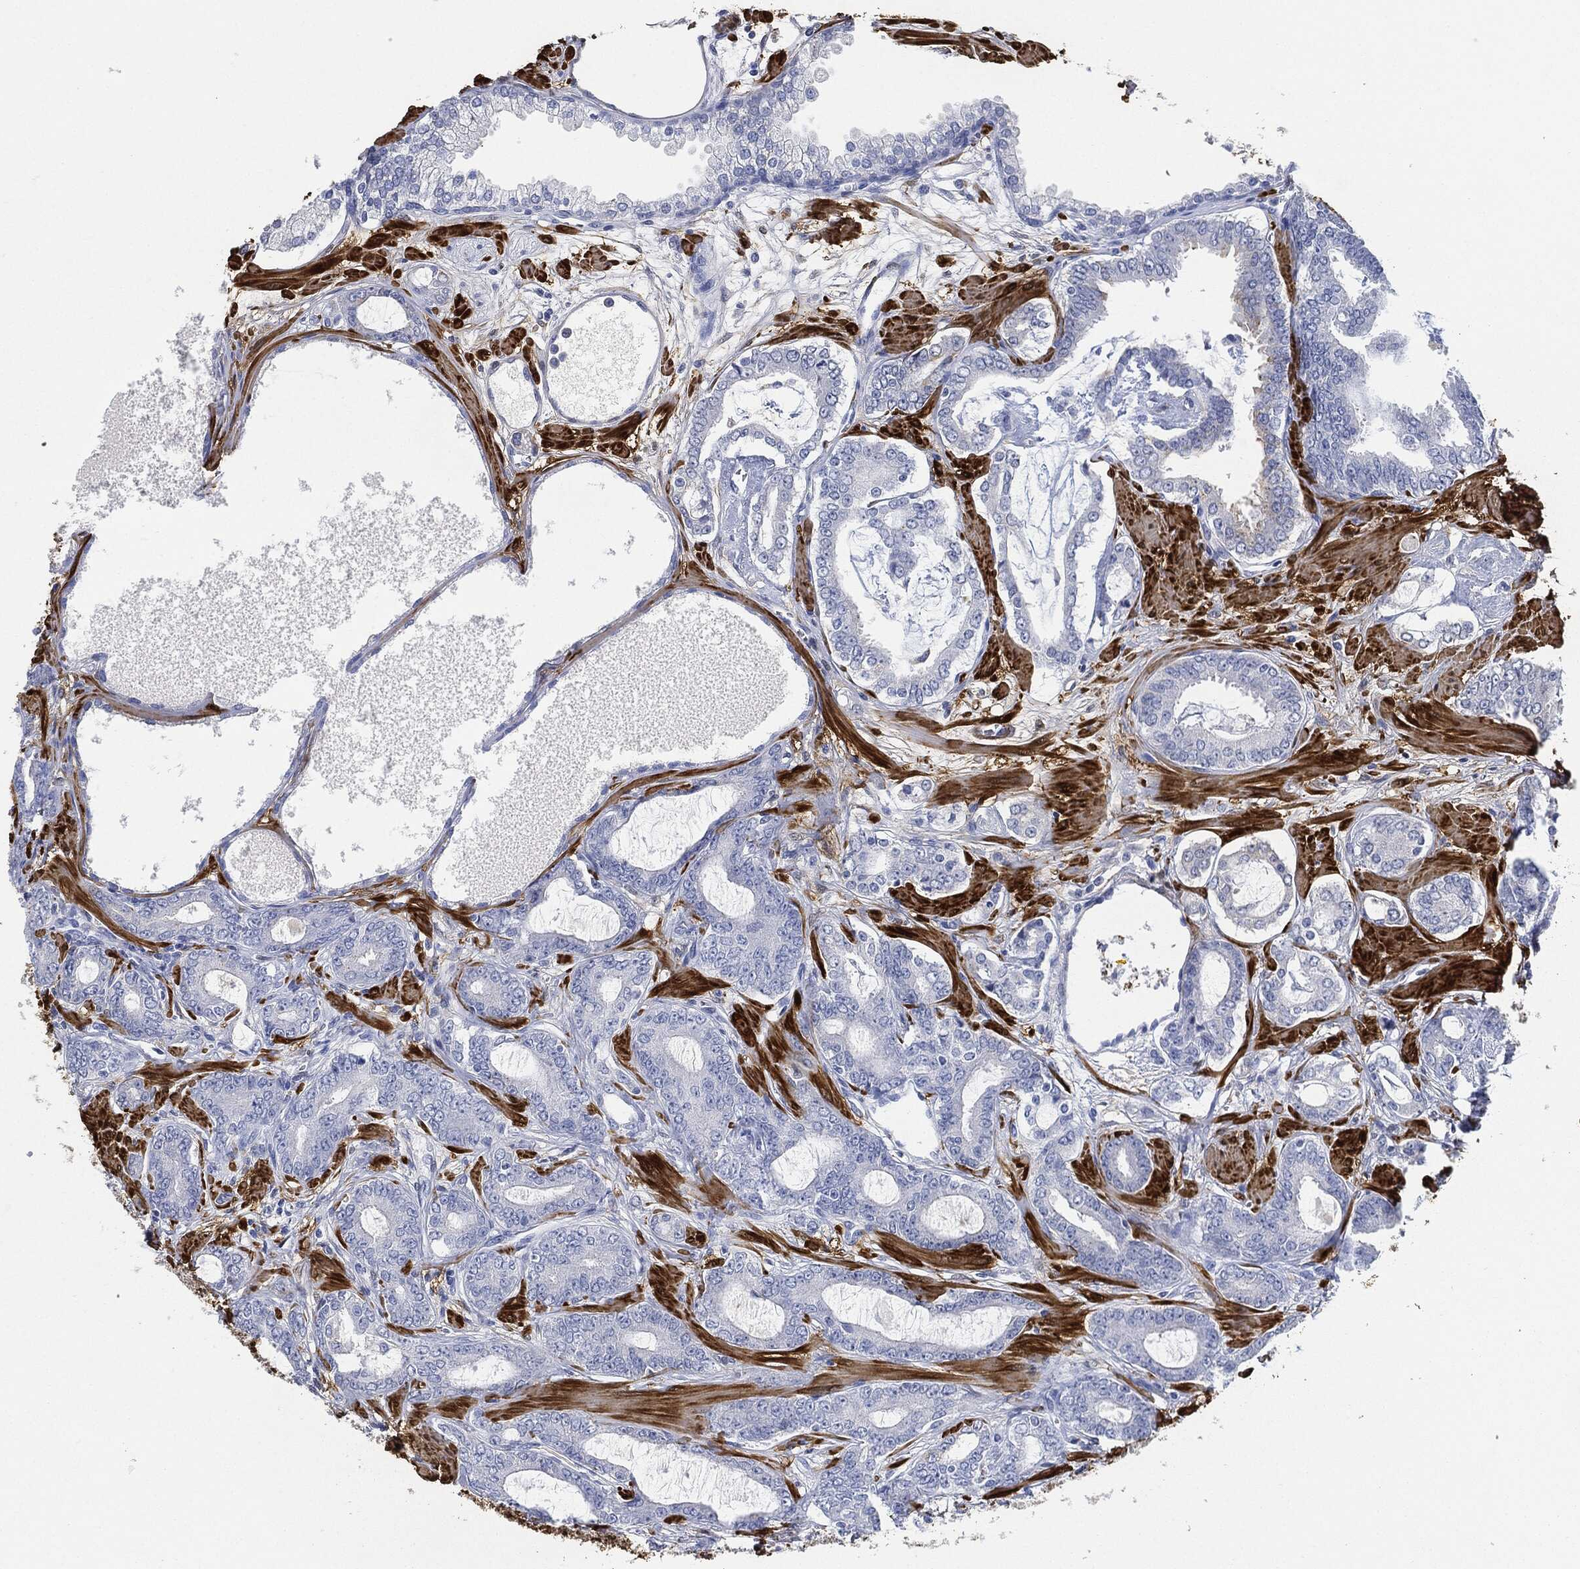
{"staining": {"intensity": "negative", "quantity": "none", "location": "none"}, "tissue": "prostate cancer", "cell_type": "Tumor cells", "image_type": "cancer", "snomed": [{"axis": "morphology", "description": "Adenocarcinoma, NOS"}, {"axis": "topography", "description": "Prostate"}], "caption": "Histopathology image shows no protein positivity in tumor cells of adenocarcinoma (prostate) tissue. (Brightfield microscopy of DAB immunohistochemistry (IHC) at high magnification).", "gene": "TAGLN", "patient": {"sex": "male", "age": 55}}